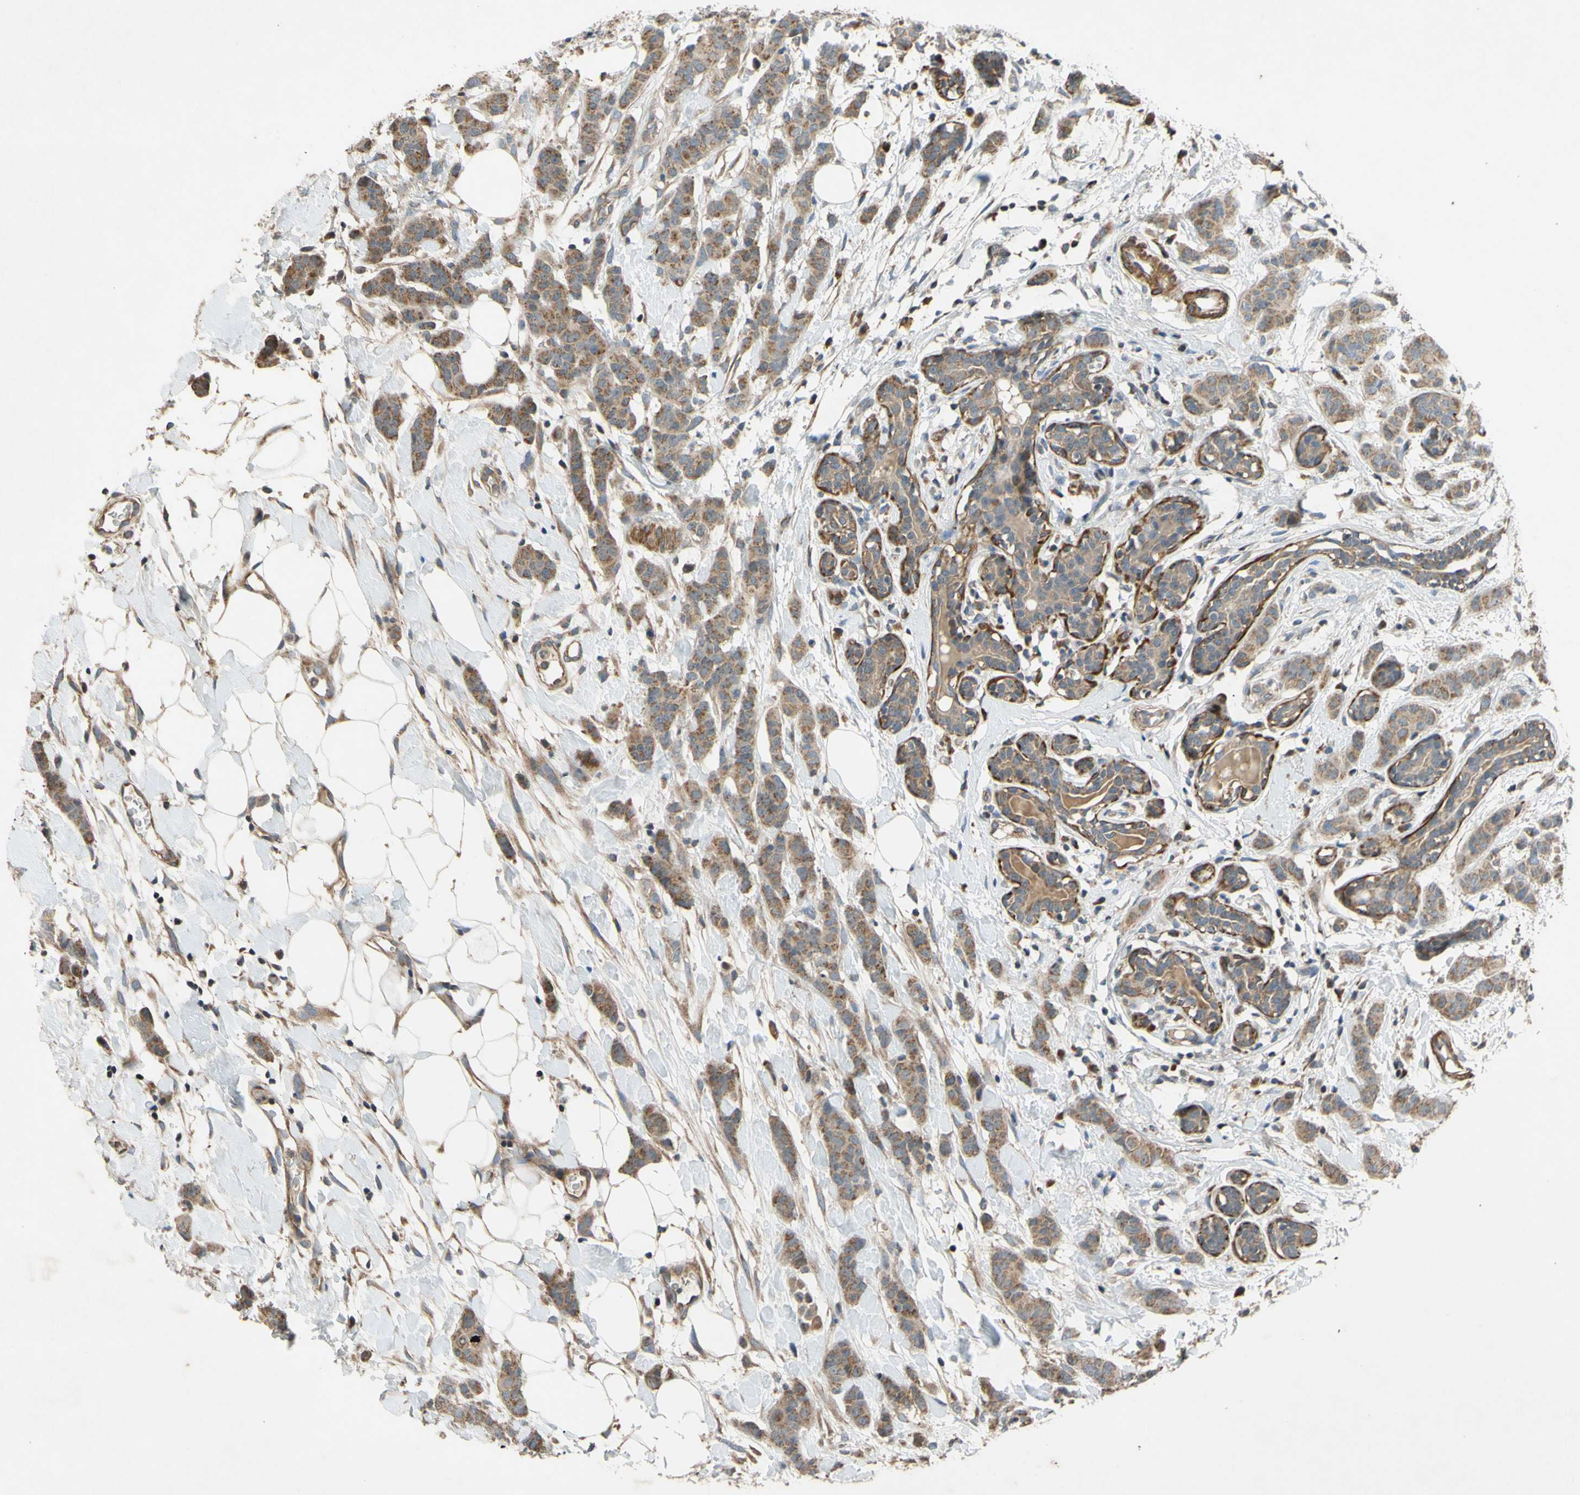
{"staining": {"intensity": "moderate", "quantity": ">75%", "location": "cytoplasmic/membranous"}, "tissue": "breast cancer", "cell_type": "Tumor cells", "image_type": "cancer", "snomed": [{"axis": "morphology", "description": "Normal tissue, NOS"}, {"axis": "morphology", "description": "Duct carcinoma"}, {"axis": "topography", "description": "Breast"}], "caption": "Intraductal carcinoma (breast) stained for a protein (brown) reveals moderate cytoplasmic/membranous positive staining in approximately >75% of tumor cells.", "gene": "PARD6A", "patient": {"sex": "female", "age": 40}}